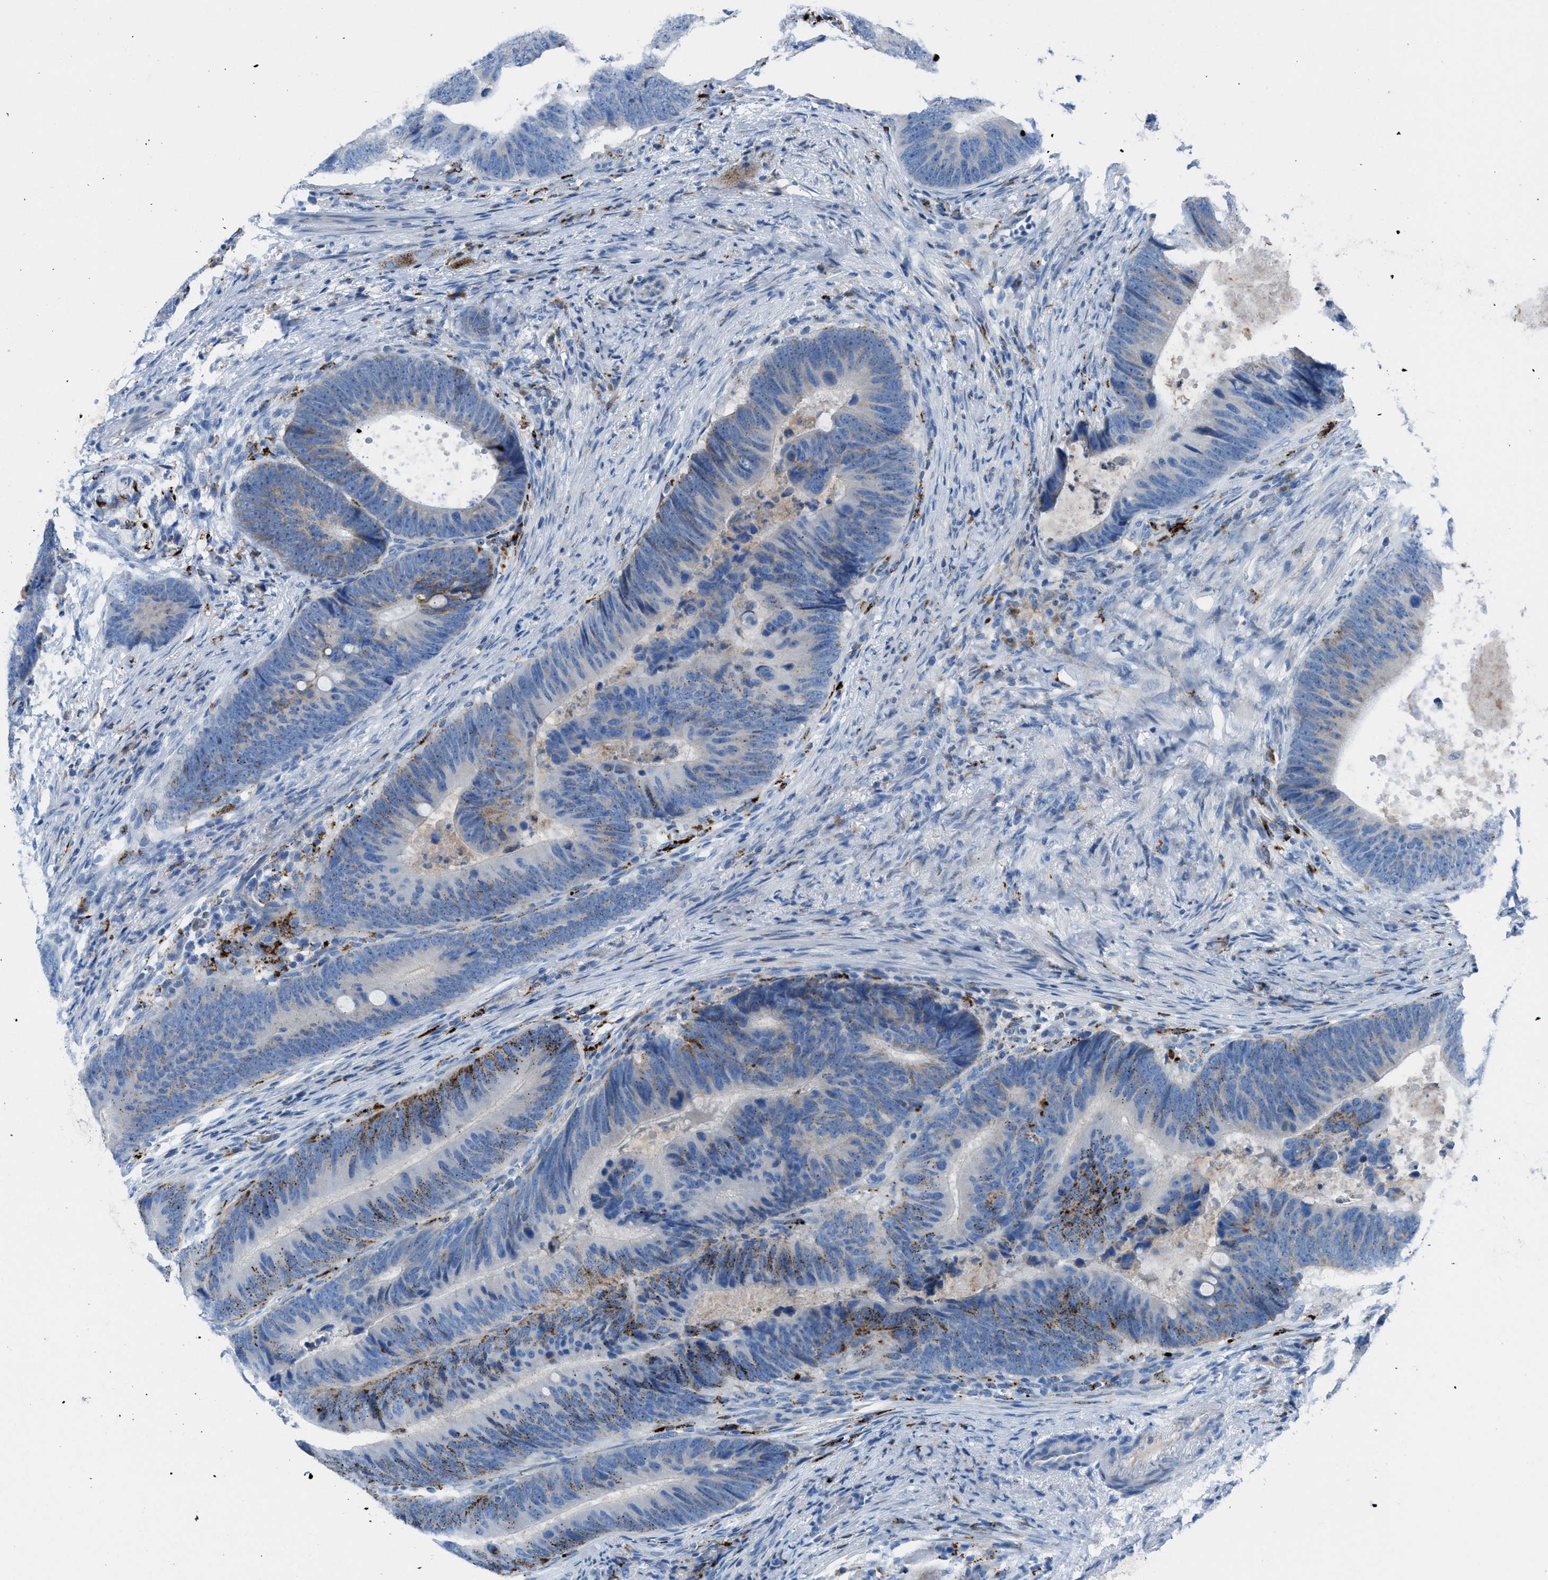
{"staining": {"intensity": "moderate", "quantity": "<25%", "location": "cytoplasmic/membranous"}, "tissue": "colorectal cancer", "cell_type": "Tumor cells", "image_type": "cancer", "snomed": [{"axis": "morphology", "description": "Adenocarcinoma, NOS"}, {"axis": "topography", "description": "Colon"}], "caption": "Colorectal adenocarcinoma stained with DAB (3,3'-diaminobenzidine) immunohistochemistry reveals low levels of moderate cytoplasmic/membranous staining in about <25% of tumor cells.", "gene": "CD1B", "patient": {"sex": "male", "age": 56}}